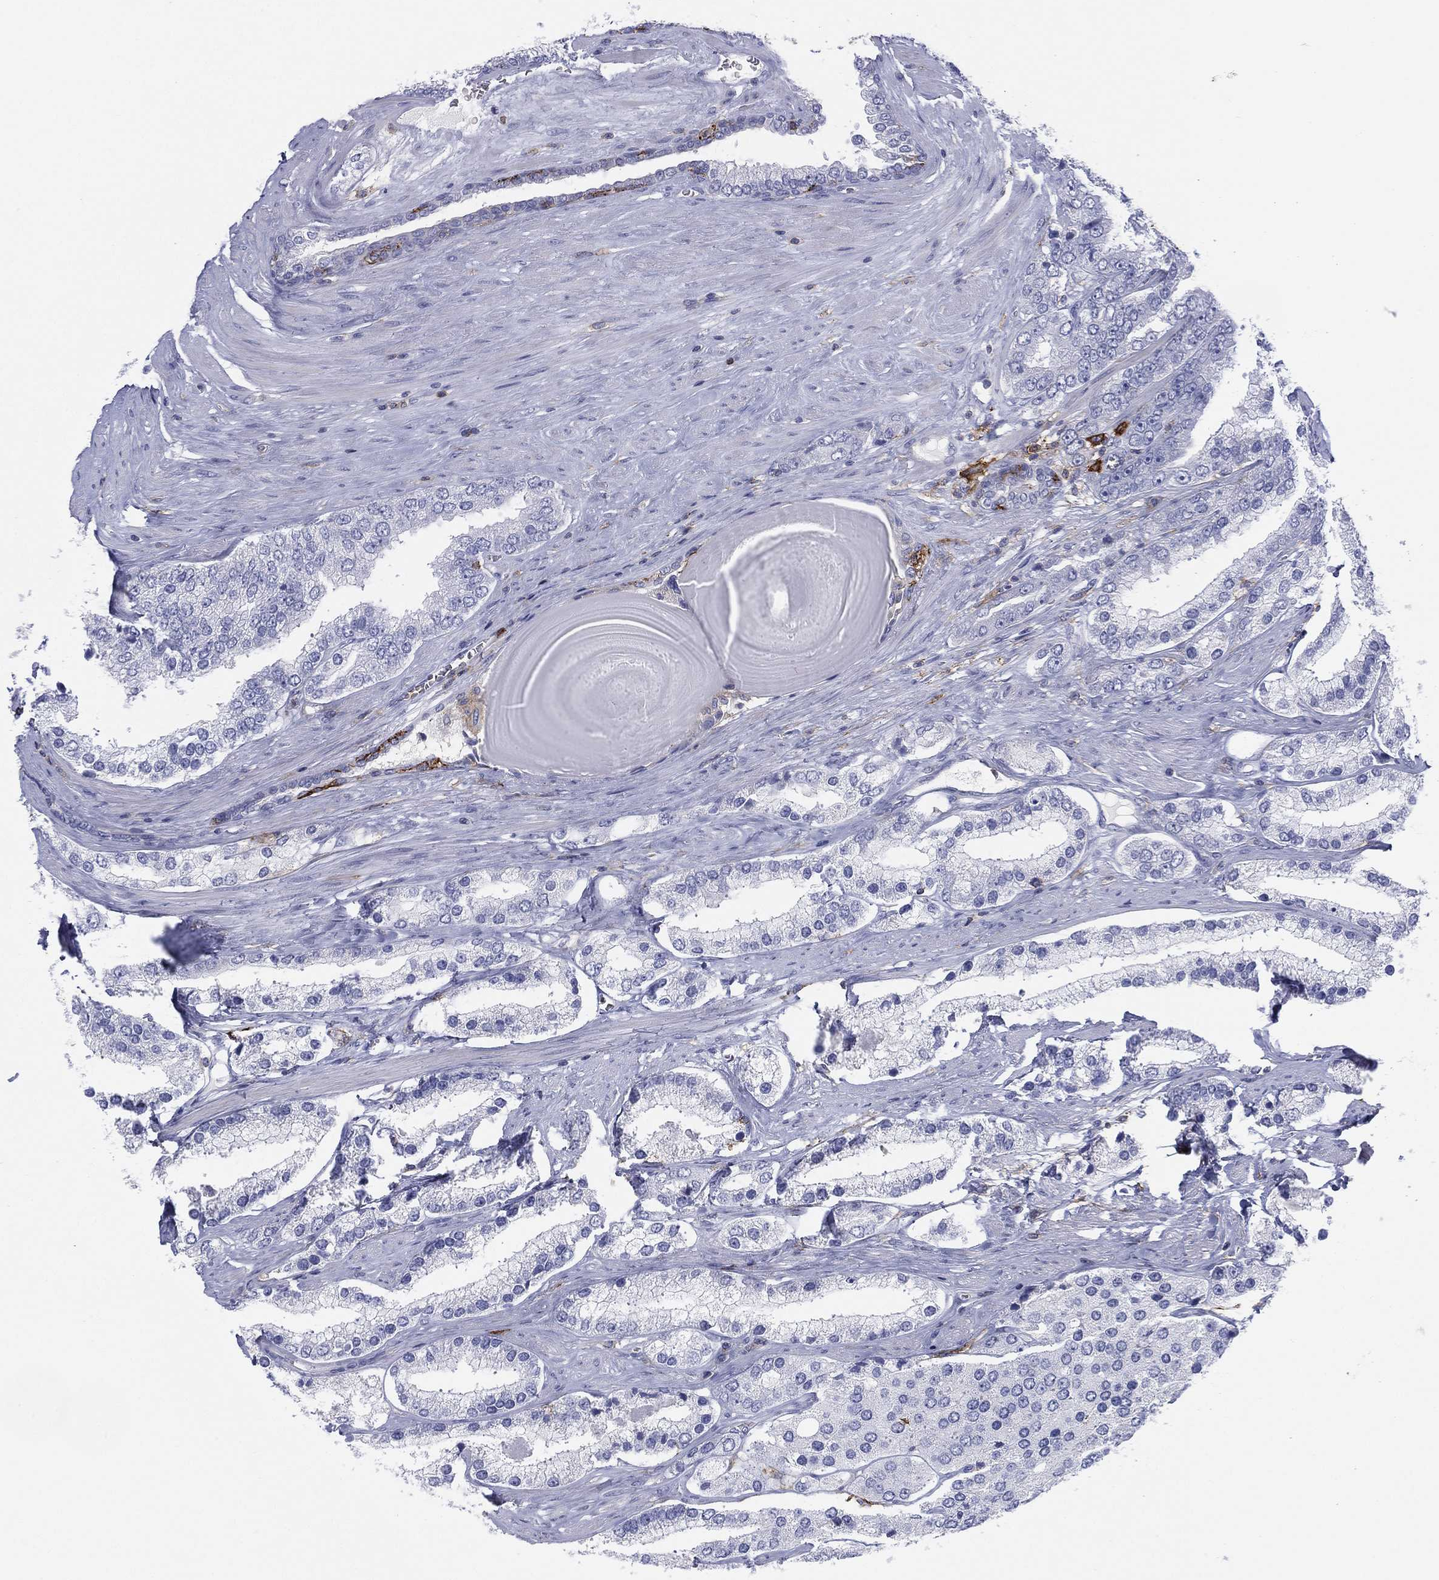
{"staining": {"intensity": "negative", "quantity": "none", "location": "none"}, "tissue": "prostate cancer", "cell_type": "Tumor cells", "image_type": "cancer", "snomed": [{"axis": "morphology", "description": "Adenocarcinoma, Low grade"}, {"axis": "topography", "description": "Prostate"}], "caption": "Low-grade adenocarcinoma (prostate) was stained to show a protein in brown. There is no significant positivity in tumor cells. The staining was performed using DAB (3,3'-diaminobenzidine) to visualize the protein expression in brown, while the nuclei were stained in blue with hematoxylin (Magnification: 20x).", "gene": "SELPLG", "patient": {"sex": "male", "age": 69}}